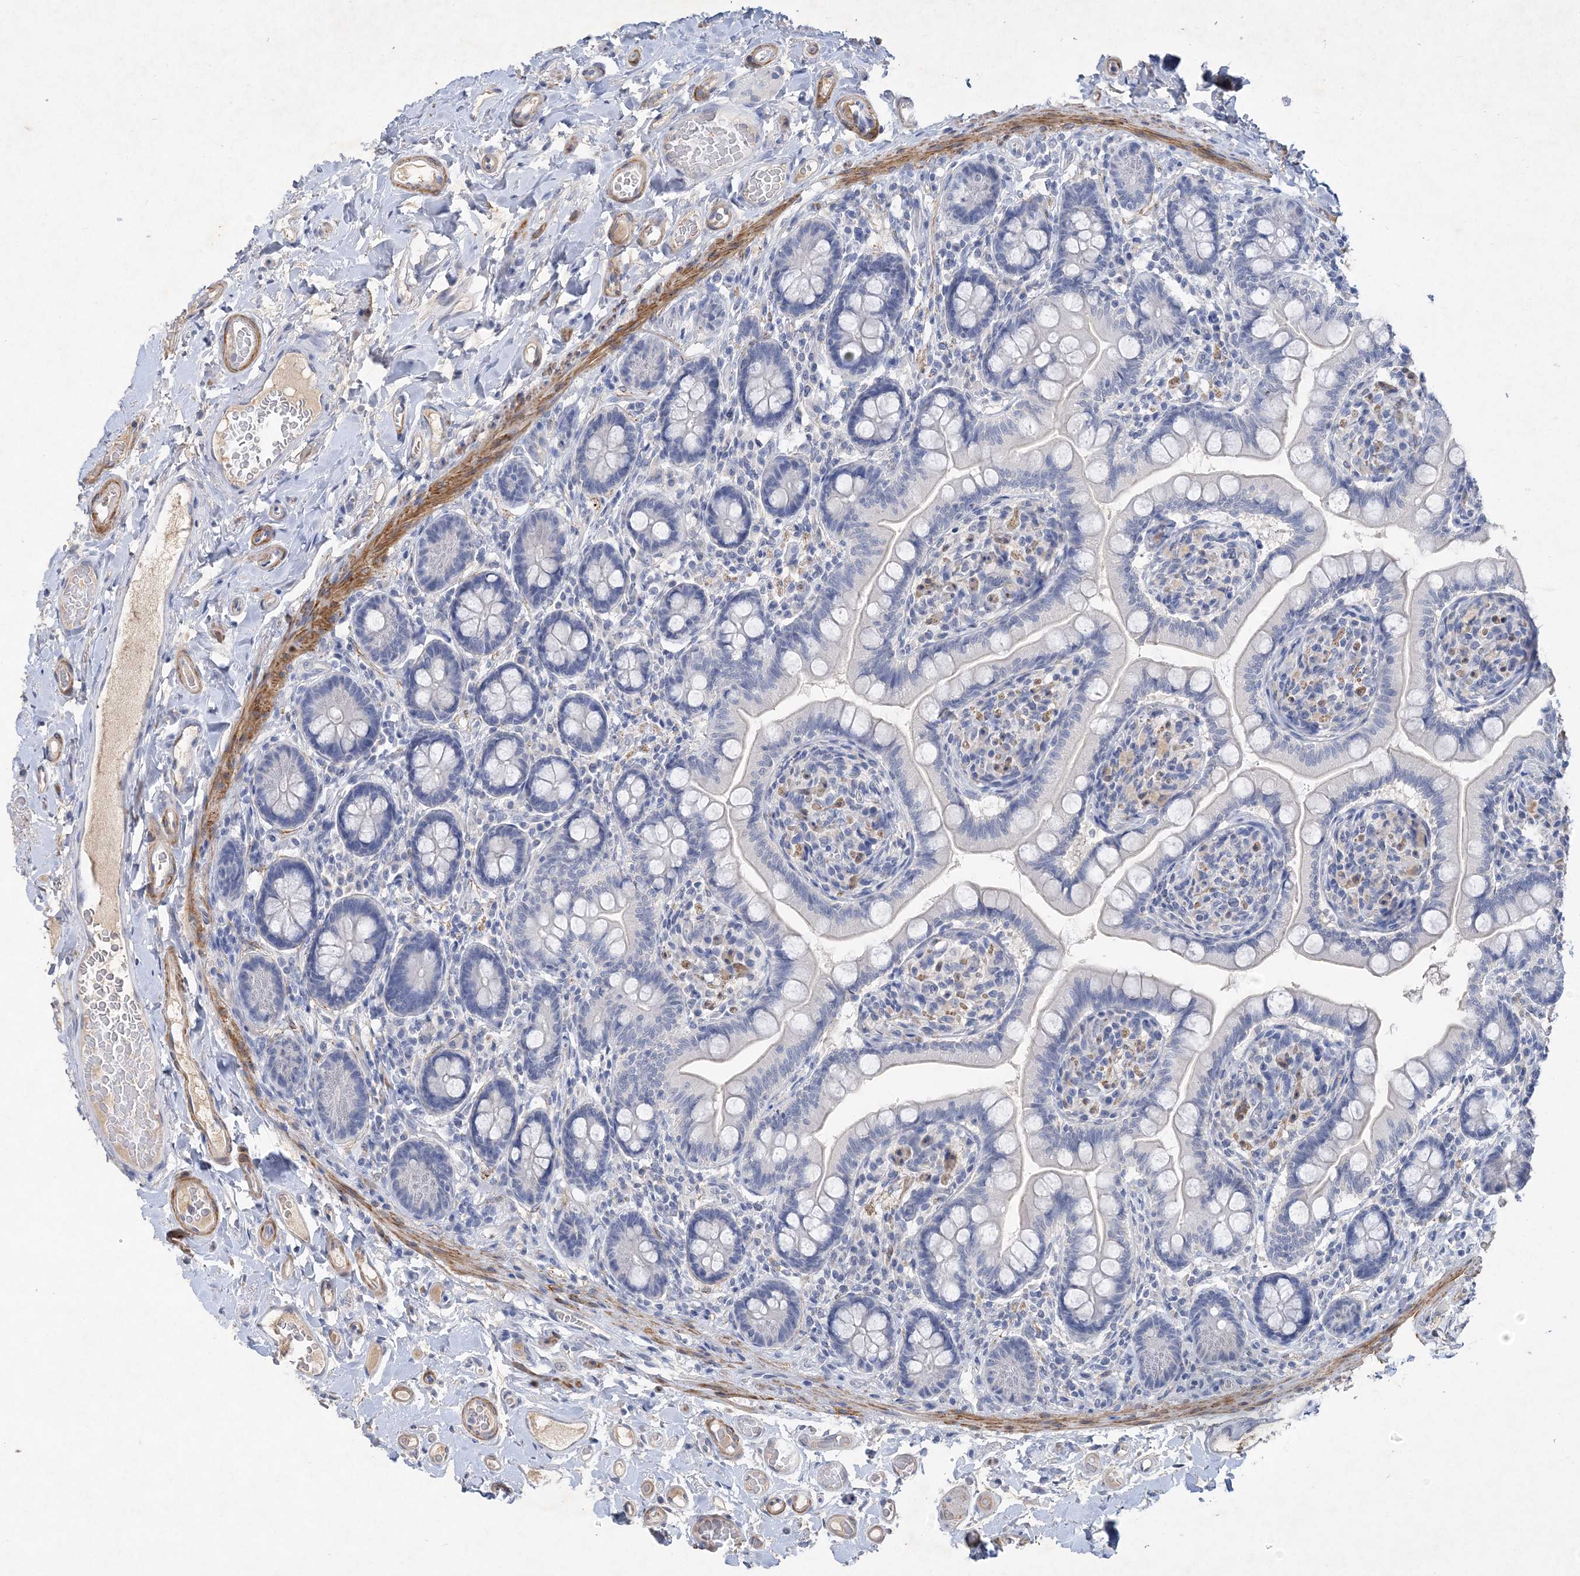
{"staining": {"intensity": "negative", "quantity": "none", "location": "none"}, "tissue": "small intestine", "cell_type": "Glandular cells", "image_type": "normal", "snomed": [{"axis": "morphology", "description": "Normal tissue, NOS"}, {"axis": "topography", "description": "Small intestine"}], "caption": "The immunohistochemistry micrograph has no significant staining in glandular cells of small intestine. (DAB IHC visualized using brightfield microscopy, high magnification).", "gene": "C11orf58", "patient": {"sex": "female", "age": 64}}